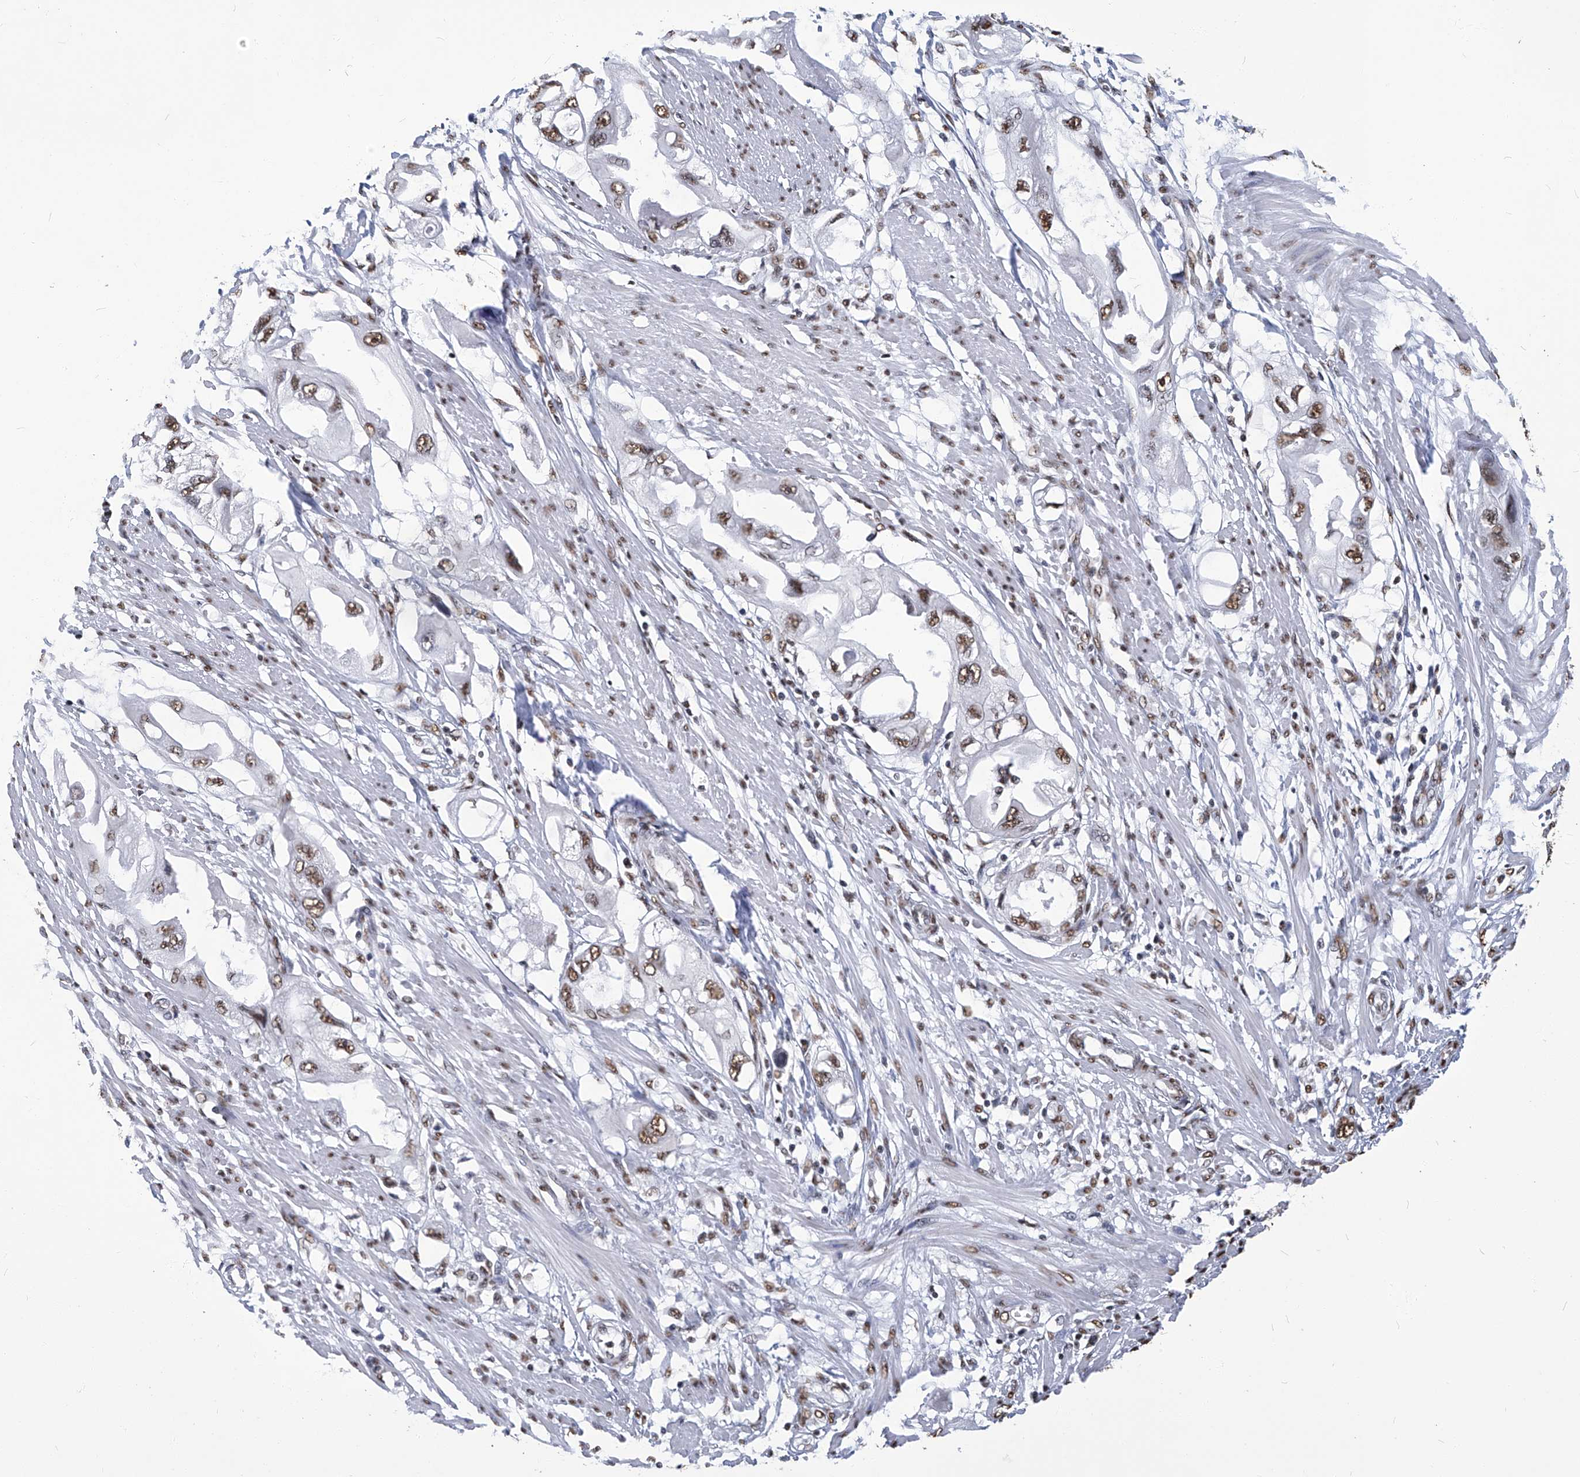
{"staining": {"intensity": "moderate", "quantity": ">75%", "location": "nuclear"}, "tissue": "endometrial cancer", "cell_type": "Tumor cells", "image_type": "cancer", "snomed": [{"axis": "morphology", "description": "Adenocarcinoma, NOS"}, {"axis": "topography", "description": "Endometrium"}], "caption": "Immunohistochemical staining of endometrial cancer (adenocarcinoma) reveals medium levels of moderate nuclear protein staining in about >75% of tumor cells. The protein is shown in brown color, while the nuclei are stained blue.", "gene": "HBP1", "patient": {"sex": "female", "age": 67}}